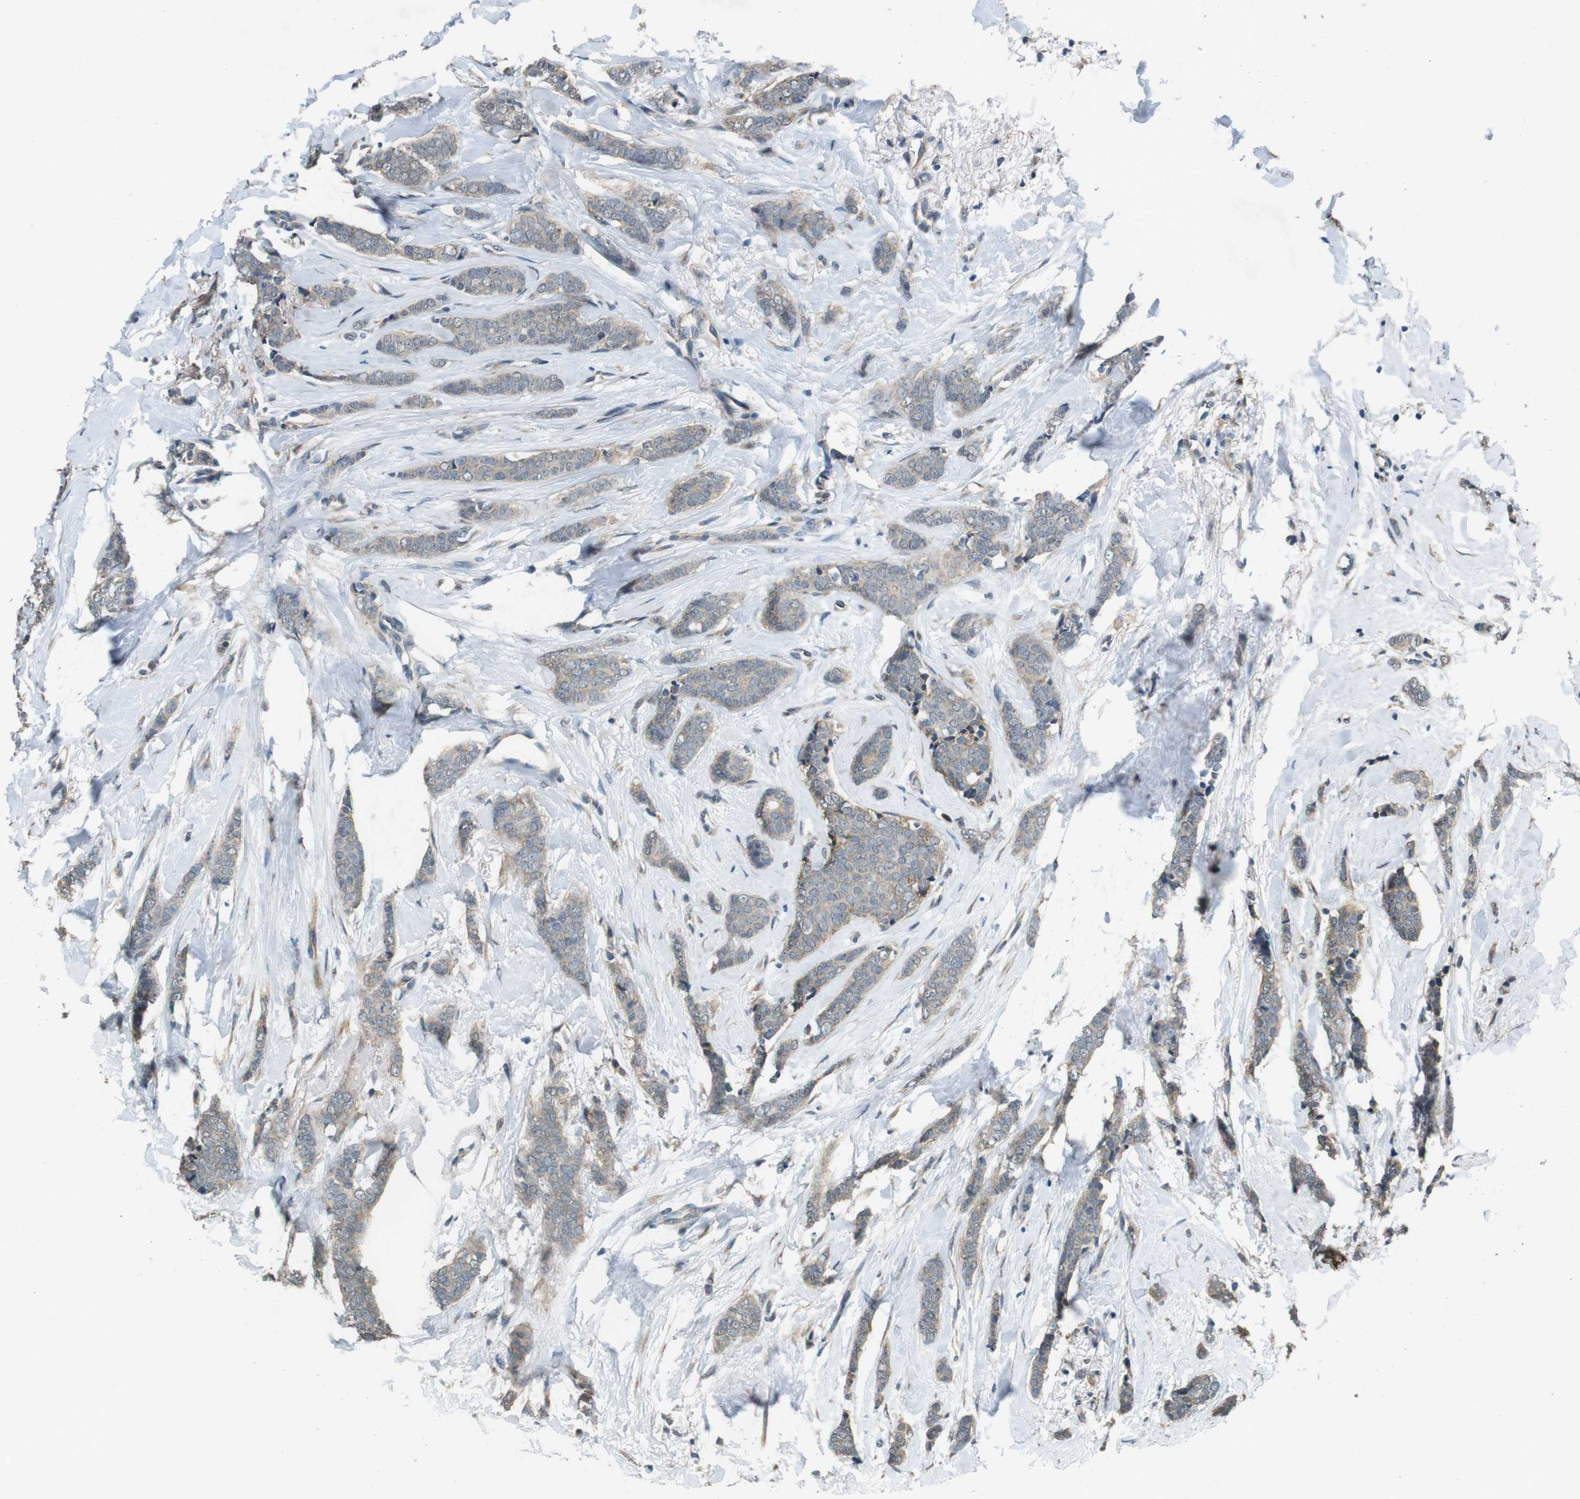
{"staining": {"intensity": "weak", "quantity": "<25%", "location": "cytoplasmic/membranous"}, "tissue": "breast cancer", "cell_type": "Tumor cells", "image_type": "cancer", "snomed": [{"axis": "morphology", "description": "Lobular carcinoma"}, {"axis": "topography", "description": "Skin"}, {"axis": "topography", "description": "Breast"}], "caption": "Breast cancer was stained to show a protein in brown. There is no significant staining in tumor cells. (Stains: DAB immunohistochemistry (IHC) with hematoxylin counter stain, Microscopy: brightfield microscopy at high magnification).", "gene": "CLDN7", "patient": {"sex": "female", "age": 46}}